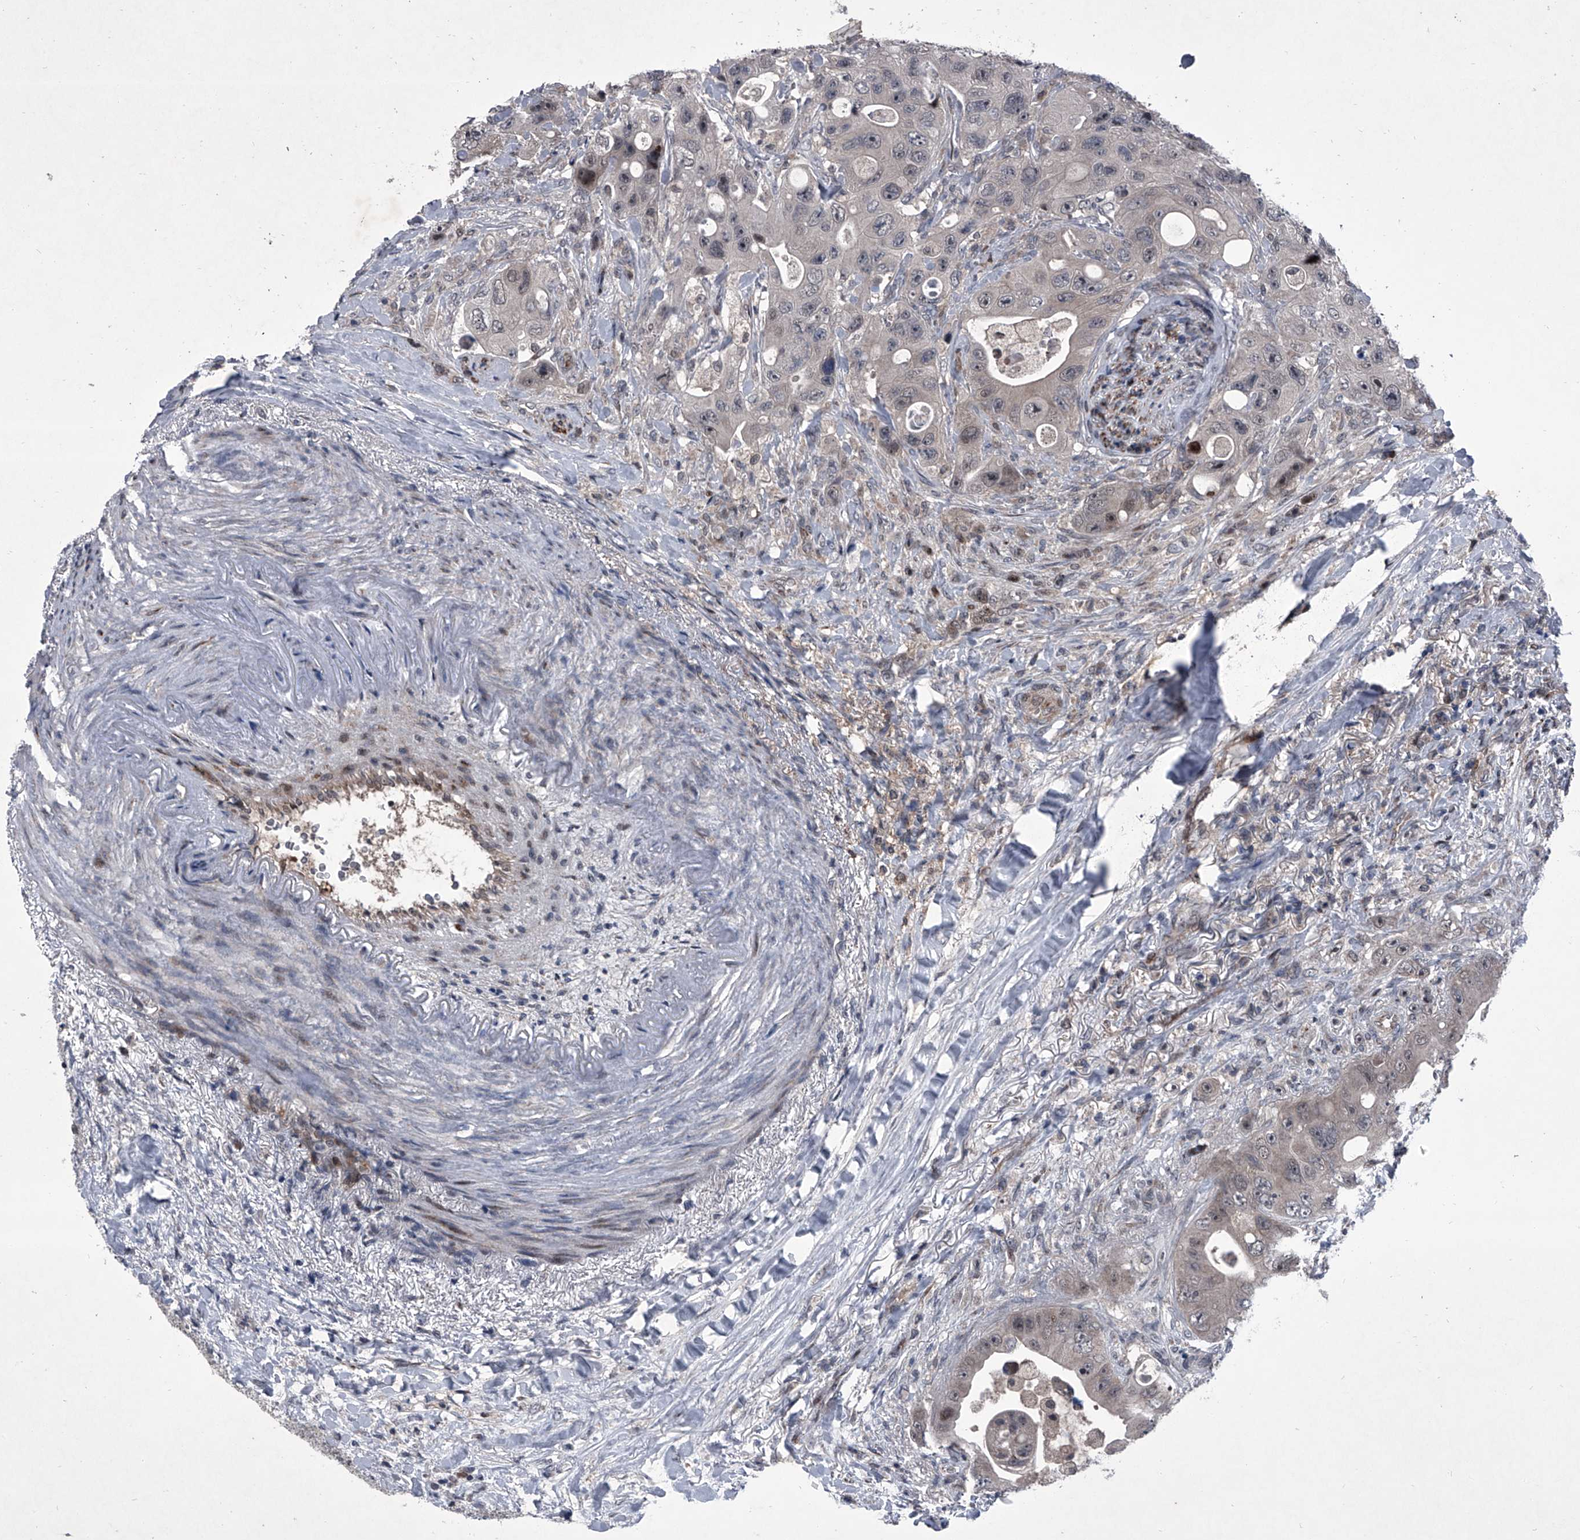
{"staining": {"intensity": "negative", "quantity": "none", "location": "none"}, "tissue": "colorectal cancer", "cell_type": "Tumor cells", "image_type": "cancer", "snomed": [{"axis": "morphology", "description": "Adenocarcinoma, NOS"}, {"axis": "topography", "description": "Colon"}], "caption": "Human colorectal cancer (adenocarcinoma) stained for a protein using immunohistochemistry exhibits no positivity in tumor cells.", "gene": "ELK4", "patient": {"sex": "female", "age": 46}}